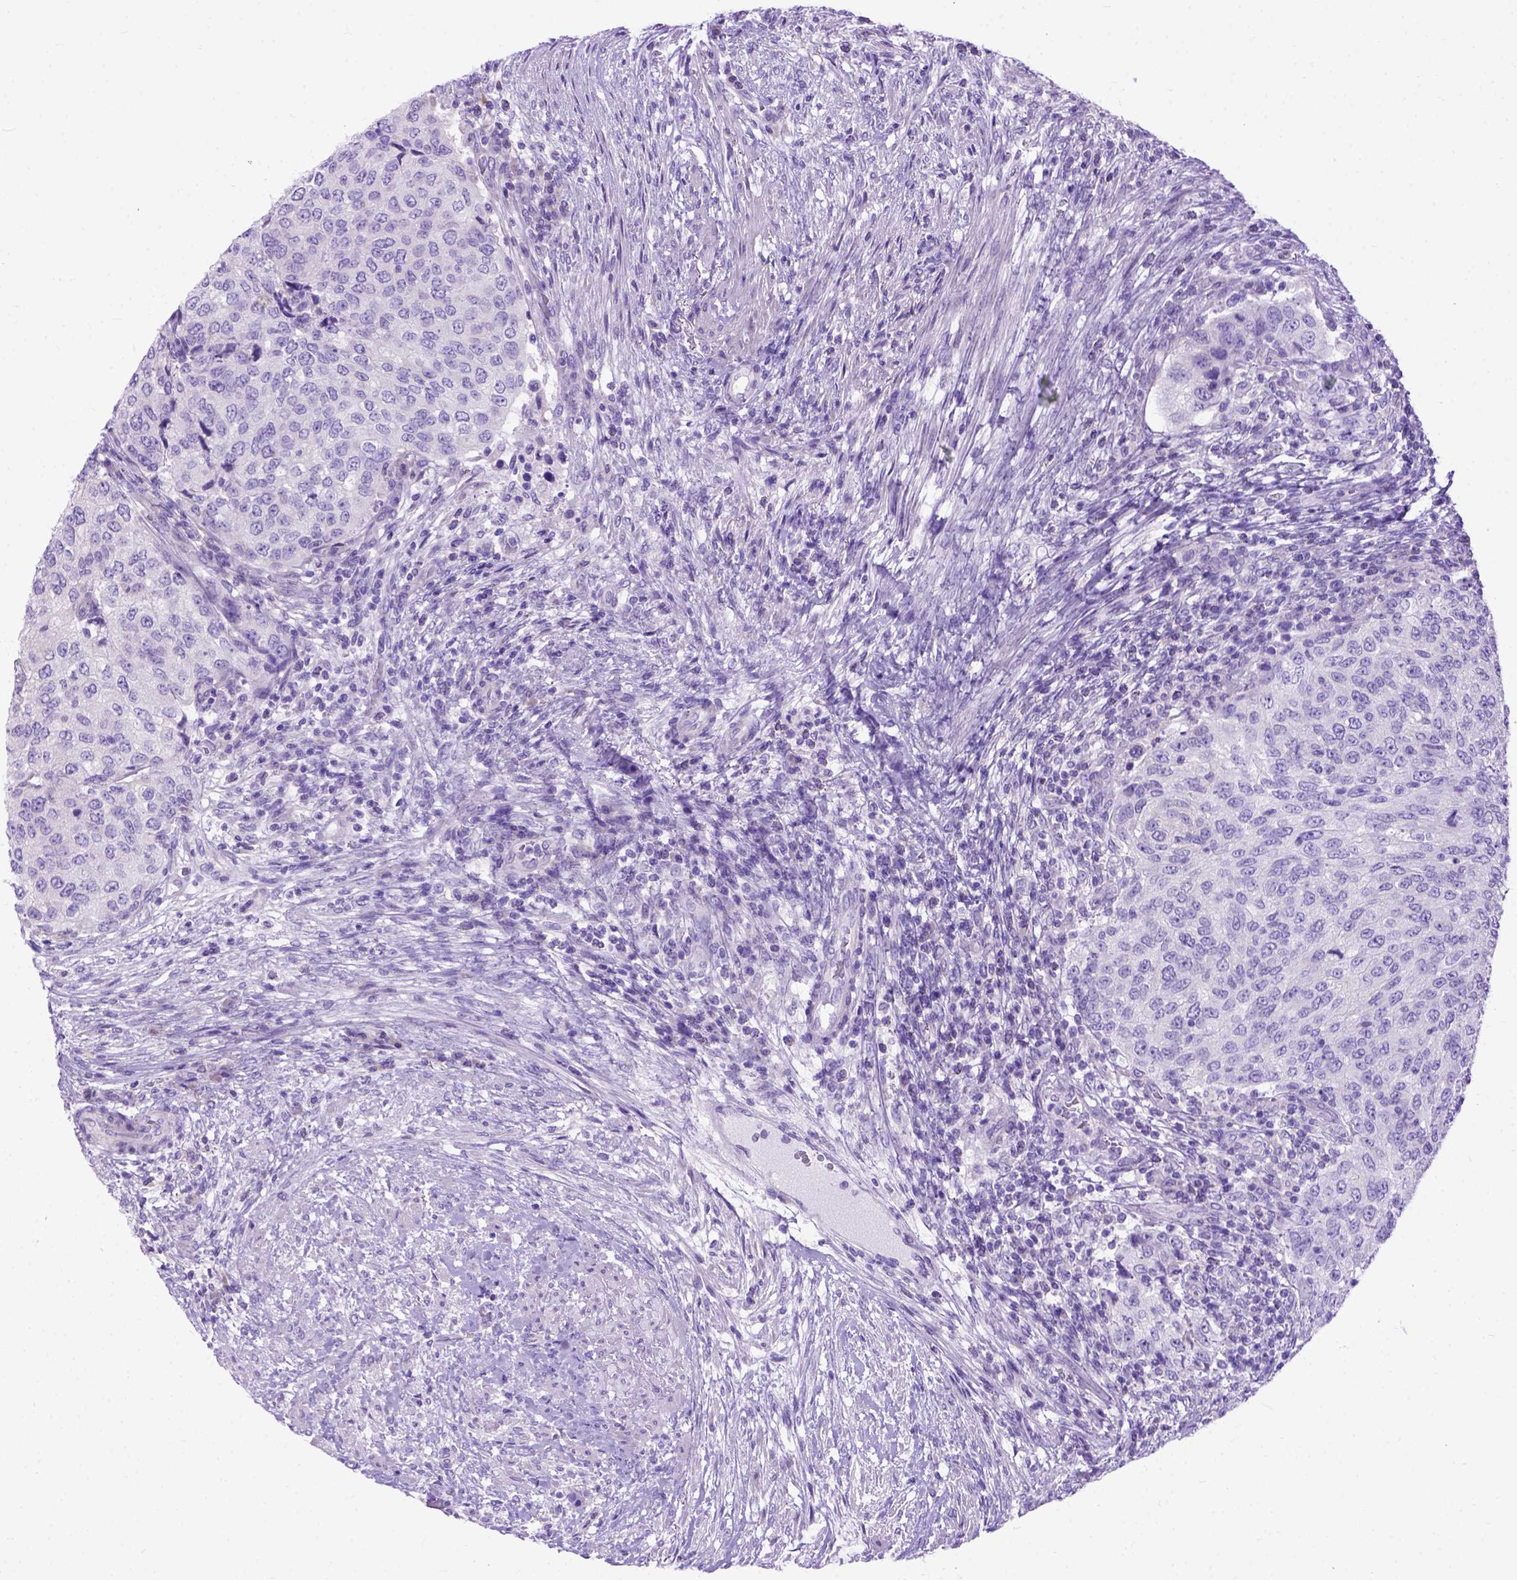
{"staining": {"intensity": "negative", "quantity": "none", "location": "none"}, "tissue": "urothelial cancer", "cell_type": "Tumor cells", "image_type": "cancer", "snomed": [{"axis": "morphology", "description": "Urothelial carcinoma, High grade"}, {"axis": "topography", "description": "Urinary bladder"}], "caption": "Immunohistochemistry (IHC) of human urothelial cancer displays no positivity in tumor cells.", "gene": "ODAD3", "patient": {"sex": "female", "age": 78}}